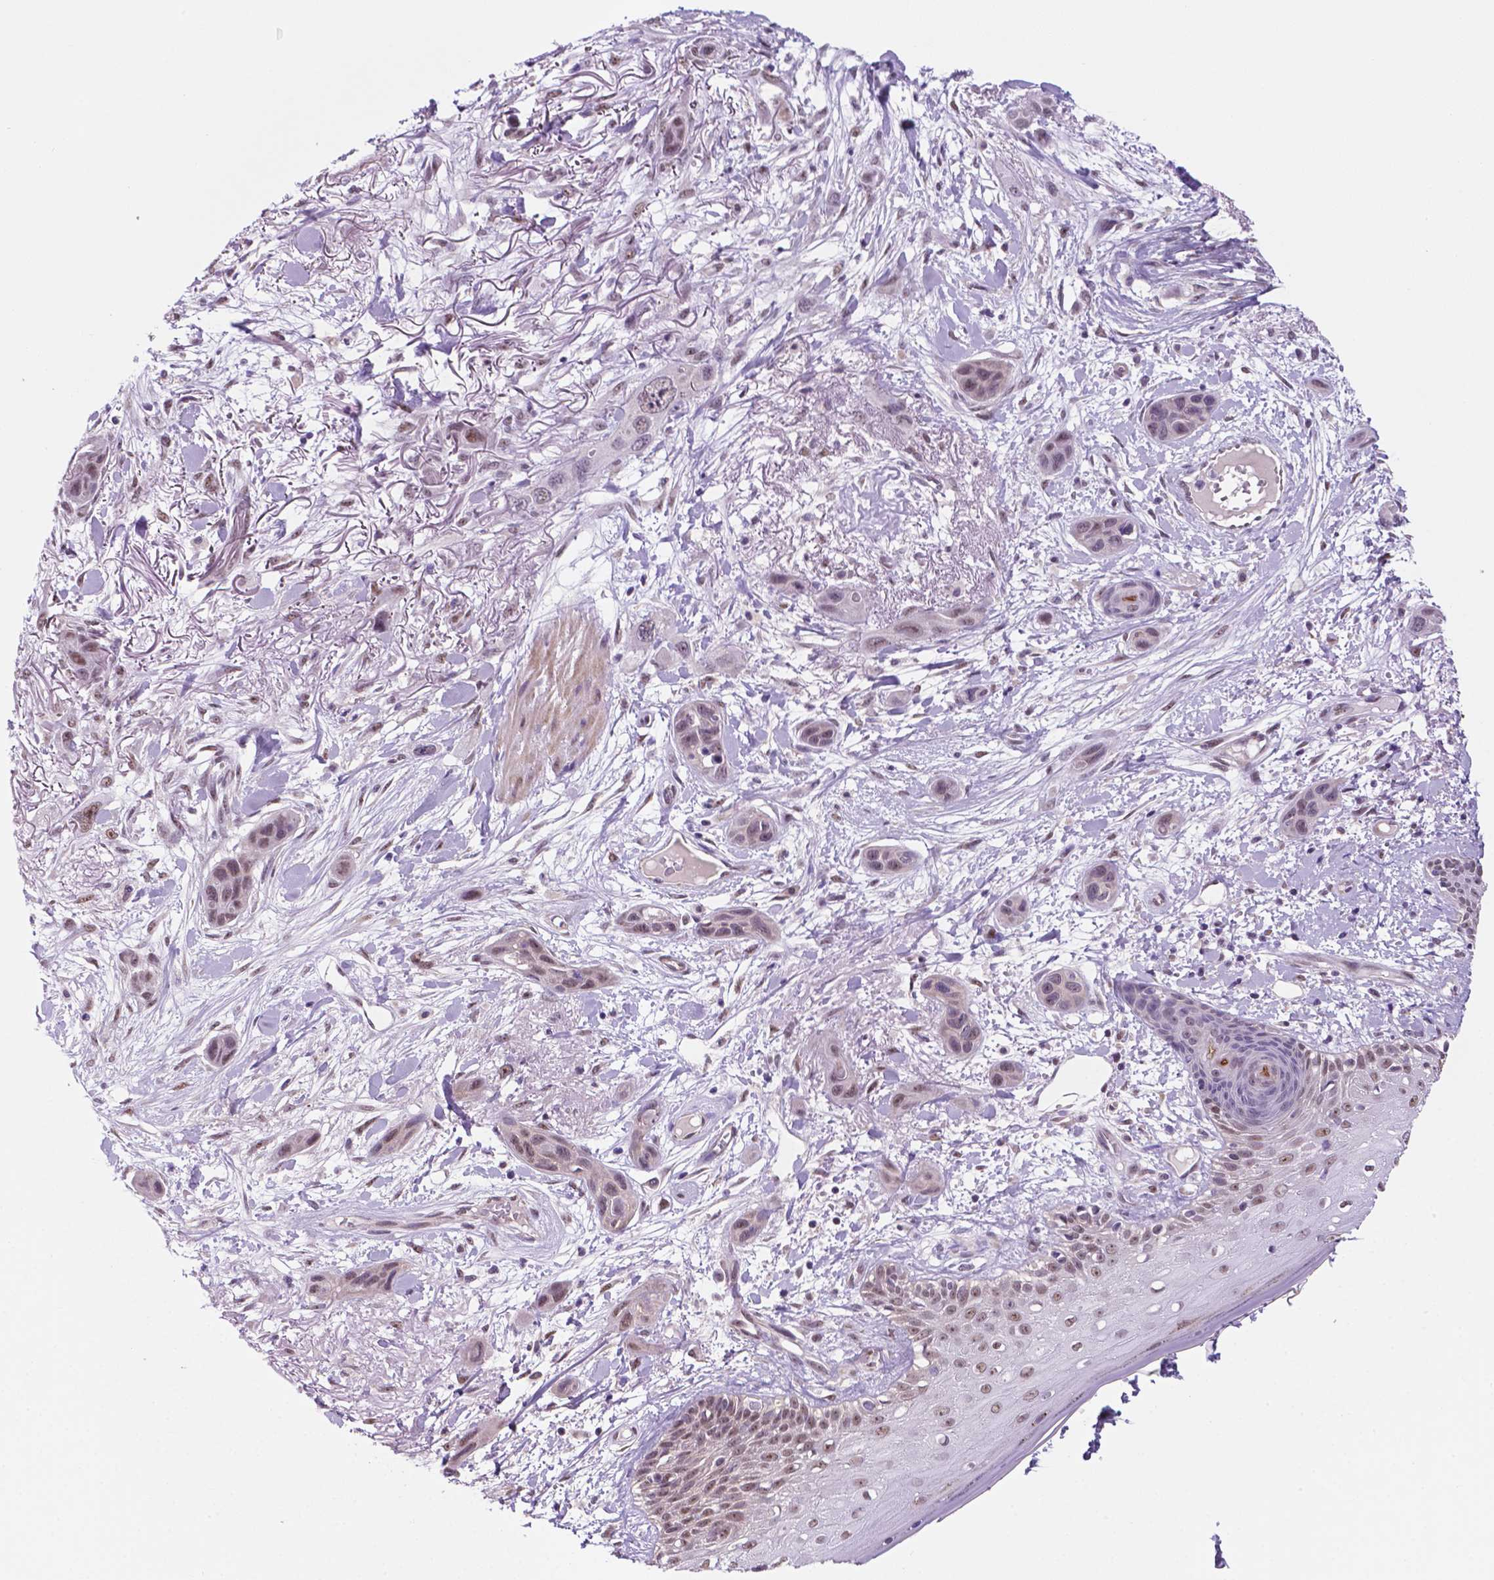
{"staining": {"intensity": "weak", "quantity": "25%-75%", "location": "nuclear"}, "tissue": "skin cancer", "cell_type": "Tumor cells", "image_type": "cancer", "snomed": [{"axis": "morphology", "description": "Squamous cell carcinoma, NOS"}, {"axis": "topography", "description": "Skin"}], "caption": "Immunohistochemical staining of human skin cancer (squamous cell carcinoma) displays weak nuclear protein staining in approximately 25%-75% of tumor cells. The staining was performed using DAB to visualize the protein expression in brown, while the nuclei were stained in blue with hematoxylin (Magnification: 20x).", "gene": "C18orf21", "patient": {"sex": "male", "age": 79}}